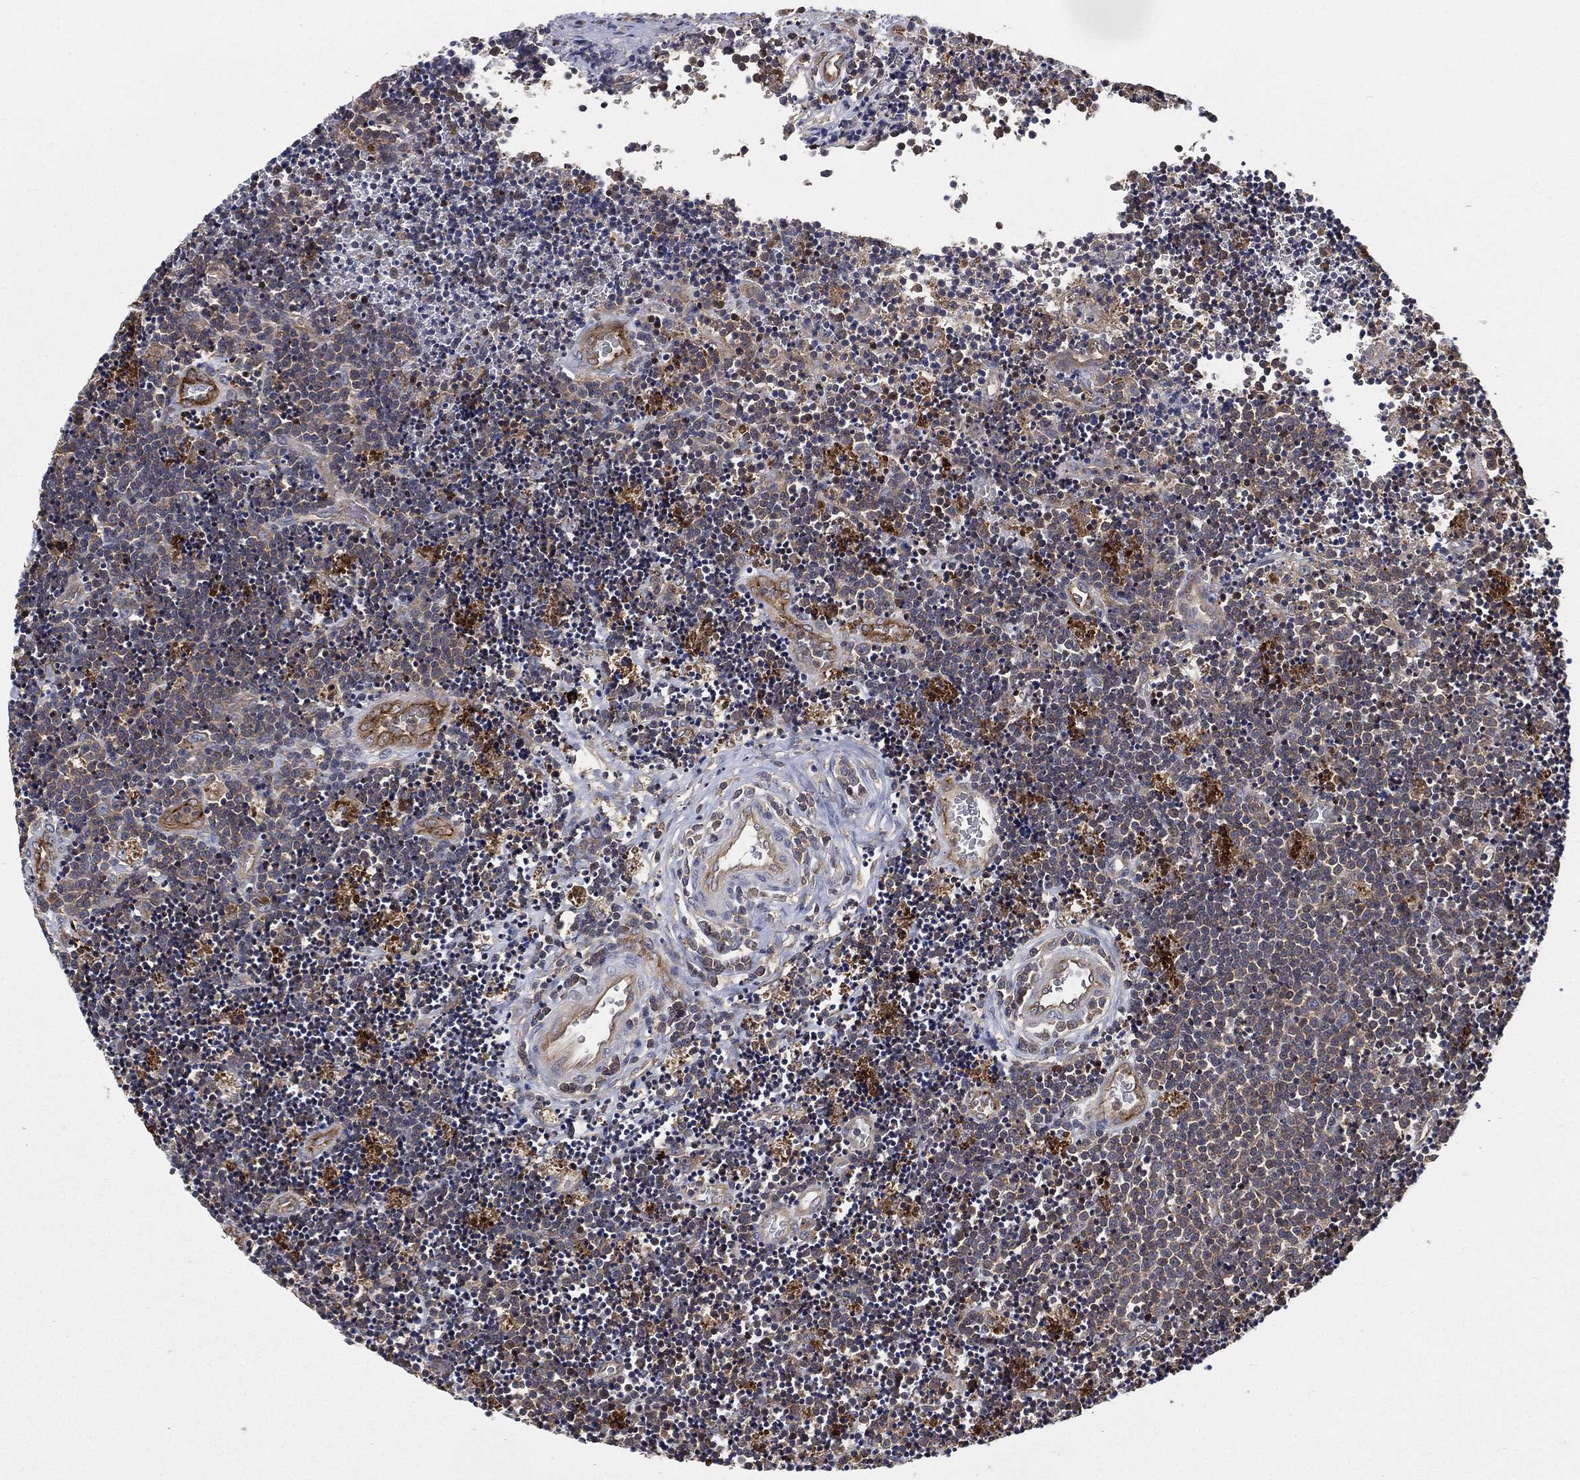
{"staining": {"intensity": "moderate", "quantity": "25%-75%", "location": "cytoplasmic/membranous"}, "tissue": "lymphoma", "cell_type": "Tumor cells", "image_type": "cancer", "snomed": [{"axis": "morphology", "description": "Malignant lymphoma, non-Hodgkin's type, Low grade"}, {"axis": "topography", "description": "Brain"}], "caption": "Lymphoma stained for a protein (brown) reveals moderate cytoplasmic/membranous positive staining in about 25%-75% of tumor cells.", "gene": "SMPD3", "patient": {"sex": "female", "age": 66}}